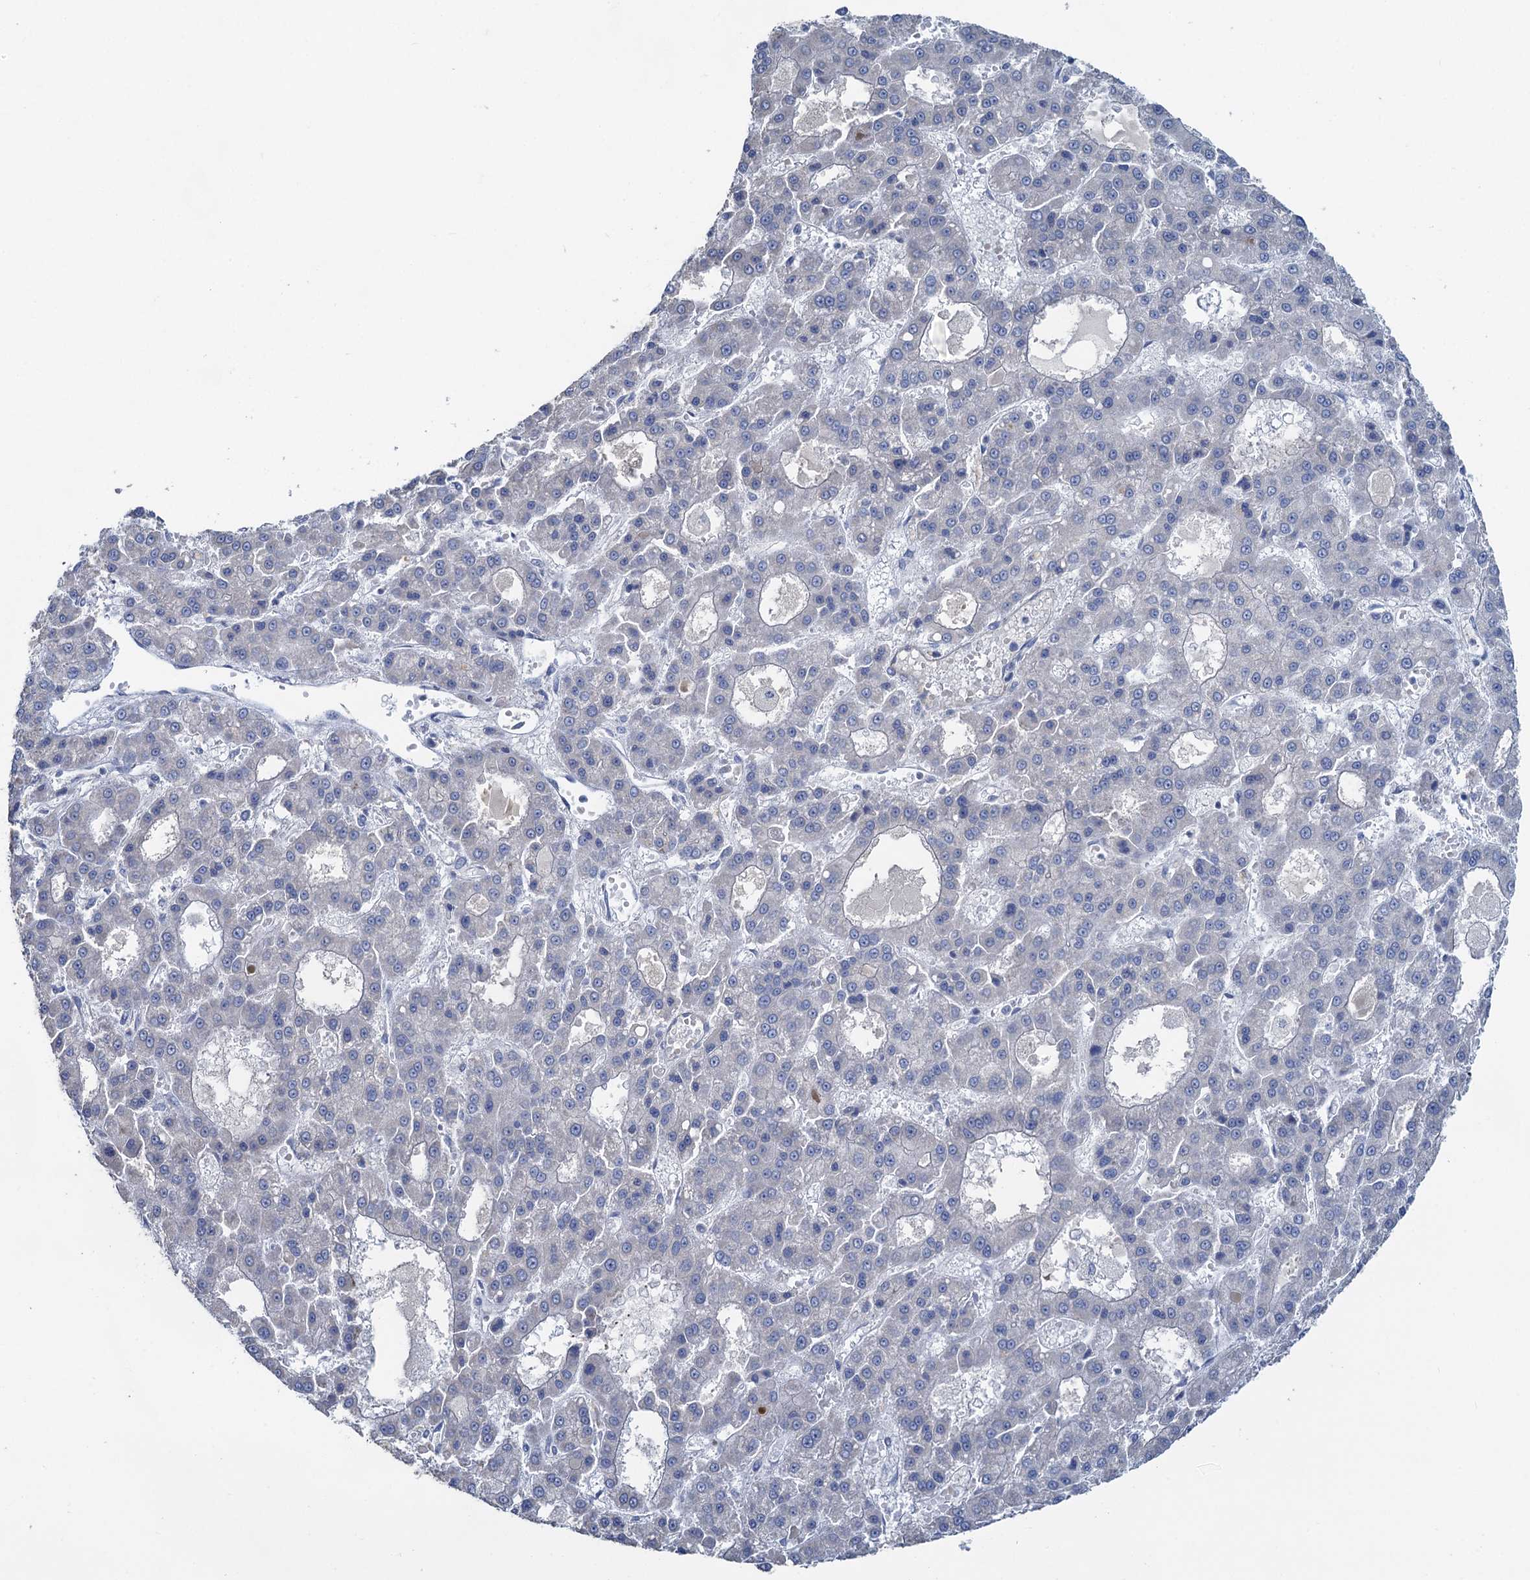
{"staining": {"intensity": "negative", "quantity": "none", "location": "none"}, "tissue": "liver cancer", "cell_type": "Tumor cells", "image_type": "cancer", "snomed": [{"axis": "morphology", "description": "Carcinoma, Hepatocellular, NOS"}, {"axis": "topography", "description": "Liver"}], "caption": "Tumor cells show no significant protein positivity in liver cancer. (DAB immunohistochemistry, high magnification).", "gene": "PLLP", "patient": {"sex": "male", "age": 70}}